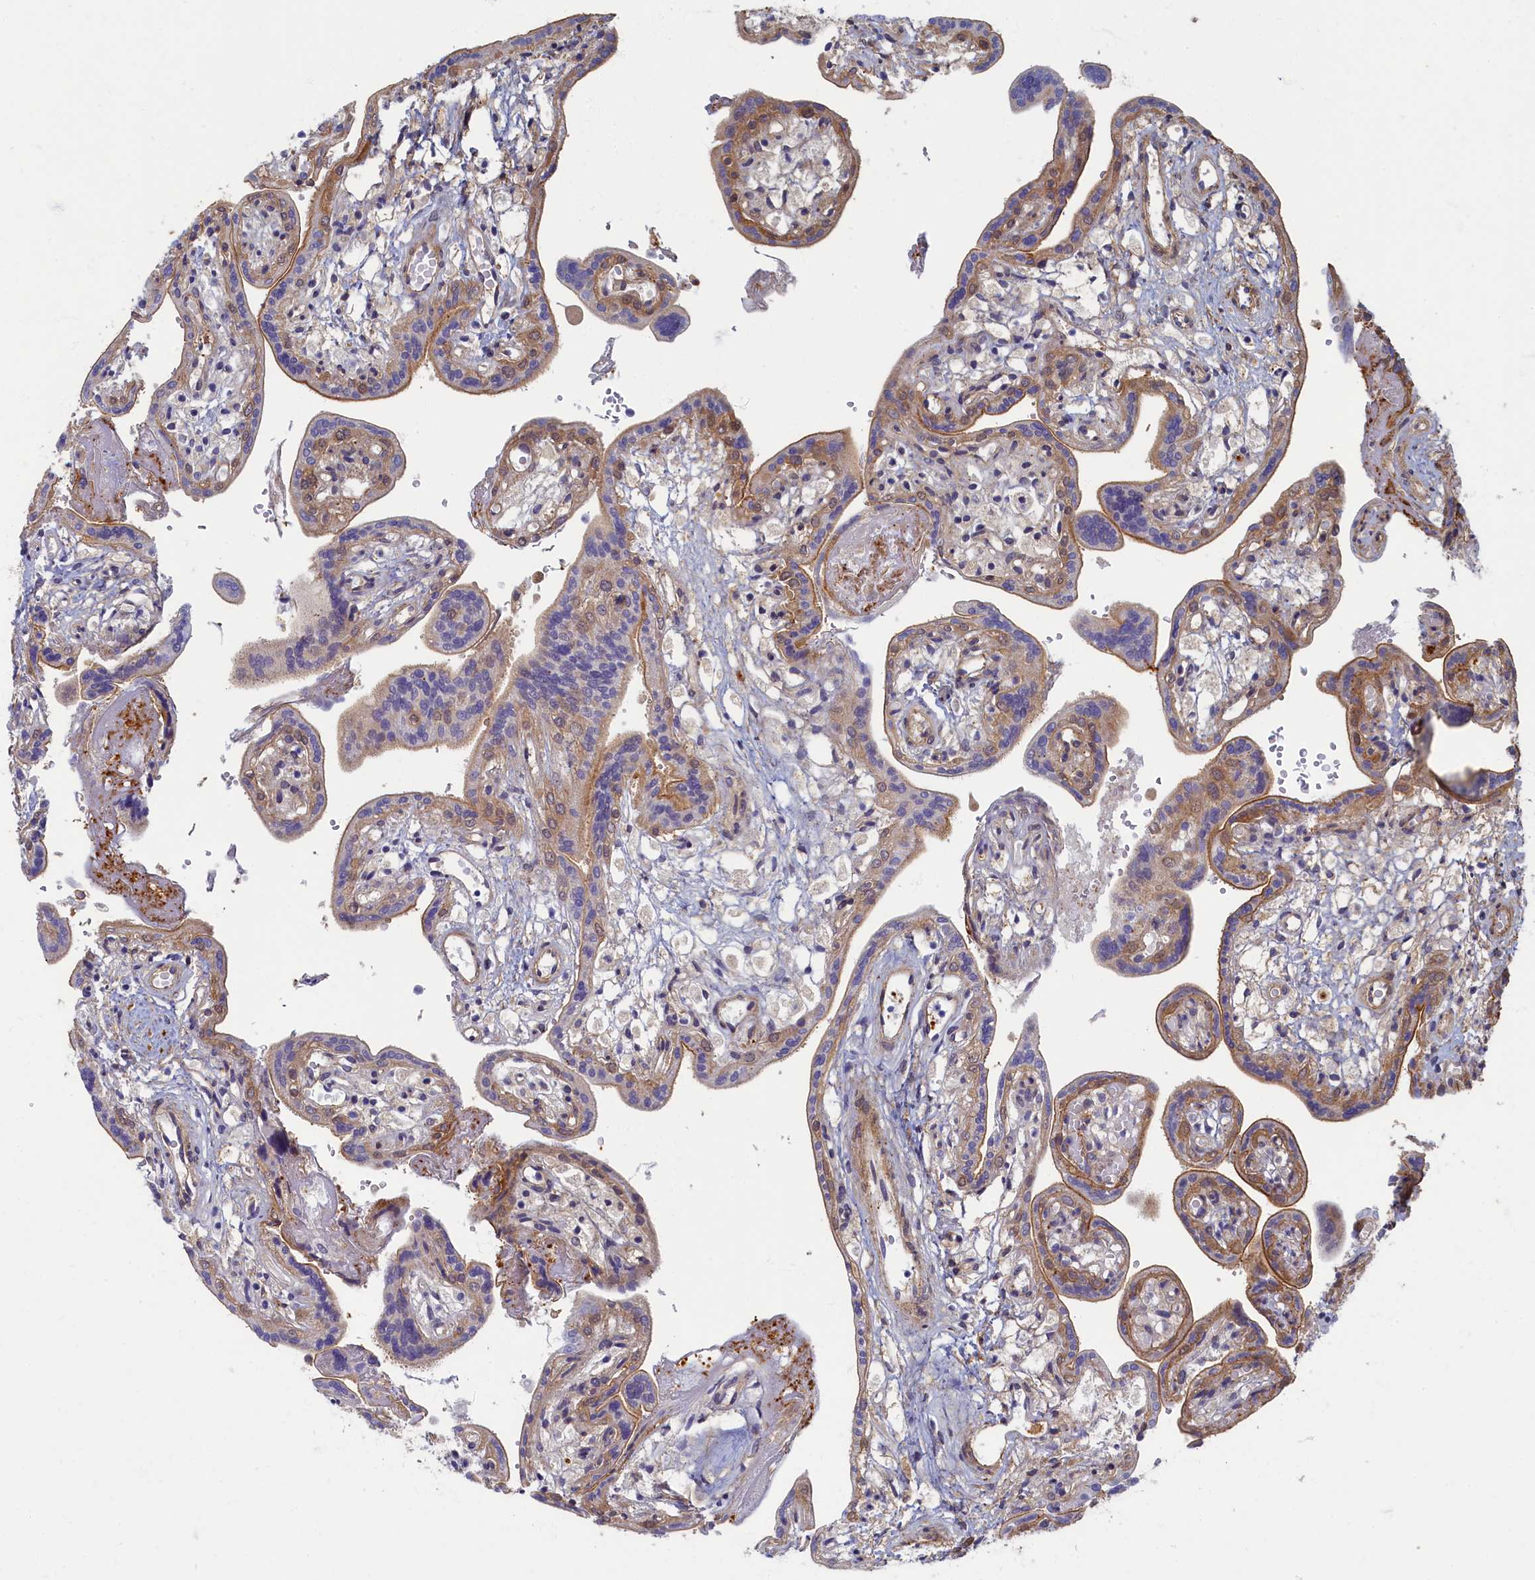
{"staining": {"intensity": "weak", "quantity": "25%-75%", "location": "cytoplasmic/membranous"}, "tissue": "placenta", "cell_type": "Trophoblastic cells", "image_type": "normal", "snomed": [{"axis": "morphology", "description": "Normal tissue, NOS"}, {"axis": "topography", "description": "Placenta"}], "caption": "IHC histopathology image of normal human placenta stained for a protein (brown), which demonstrates low levels of weak cytoplasmic/membranous expression in about 25%-75% of trophoblastic cells.", "gene": "PSMG2", "patient": {"sex": "female", "age": 37}}